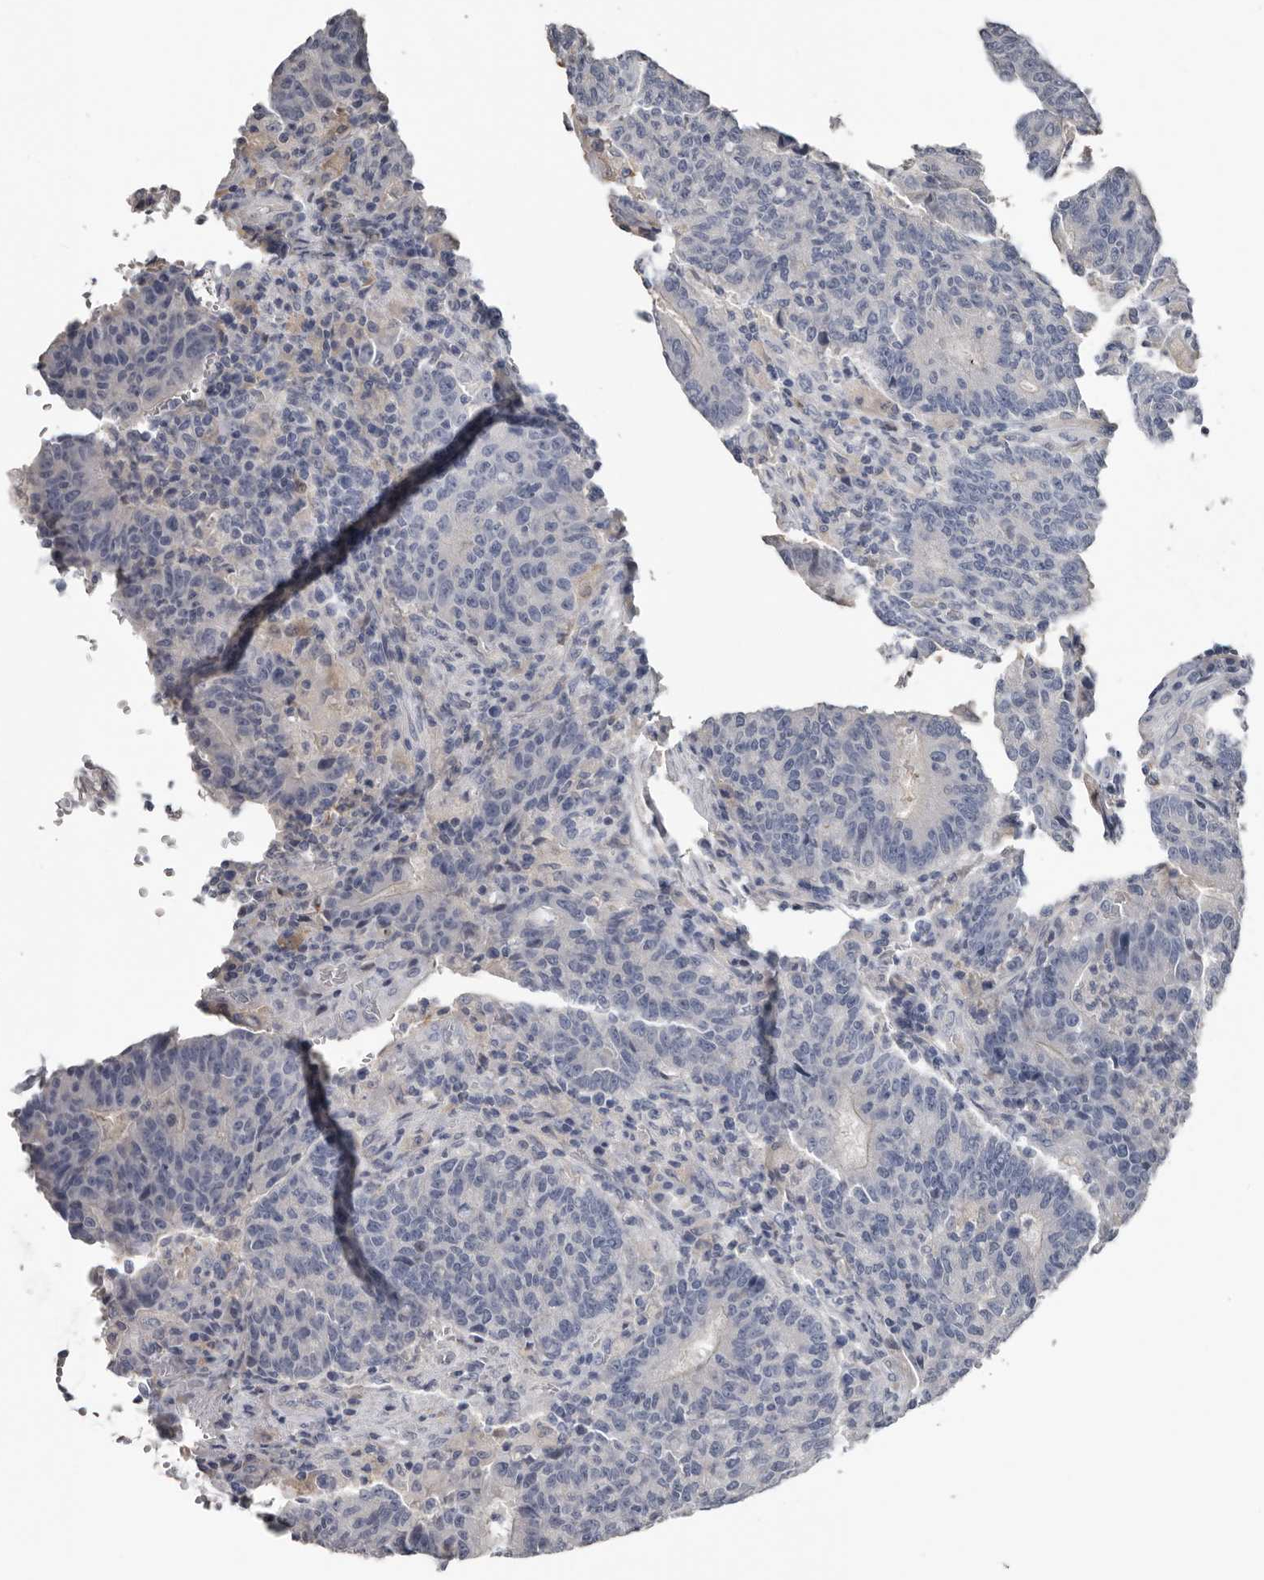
{"staining": {"intensity": "negative", "quantity": "none", "location": "none"}, "tissue": "colorectal cancer", "cell_type": "Tumor cells", "image_type": "cancer", "snomed": [{"axis": "morphology", "description": "Adenocarcinoma, NOS"}, {"axis": "topography", "description": "Colon"}], "caption": "The immunohistochemistry histopathology image has no significant positivity in tumor cells of colorectal adenocarcinoma tissue.", "gene": "FABP7", "patient": {"sex": "female", "age": 75}}